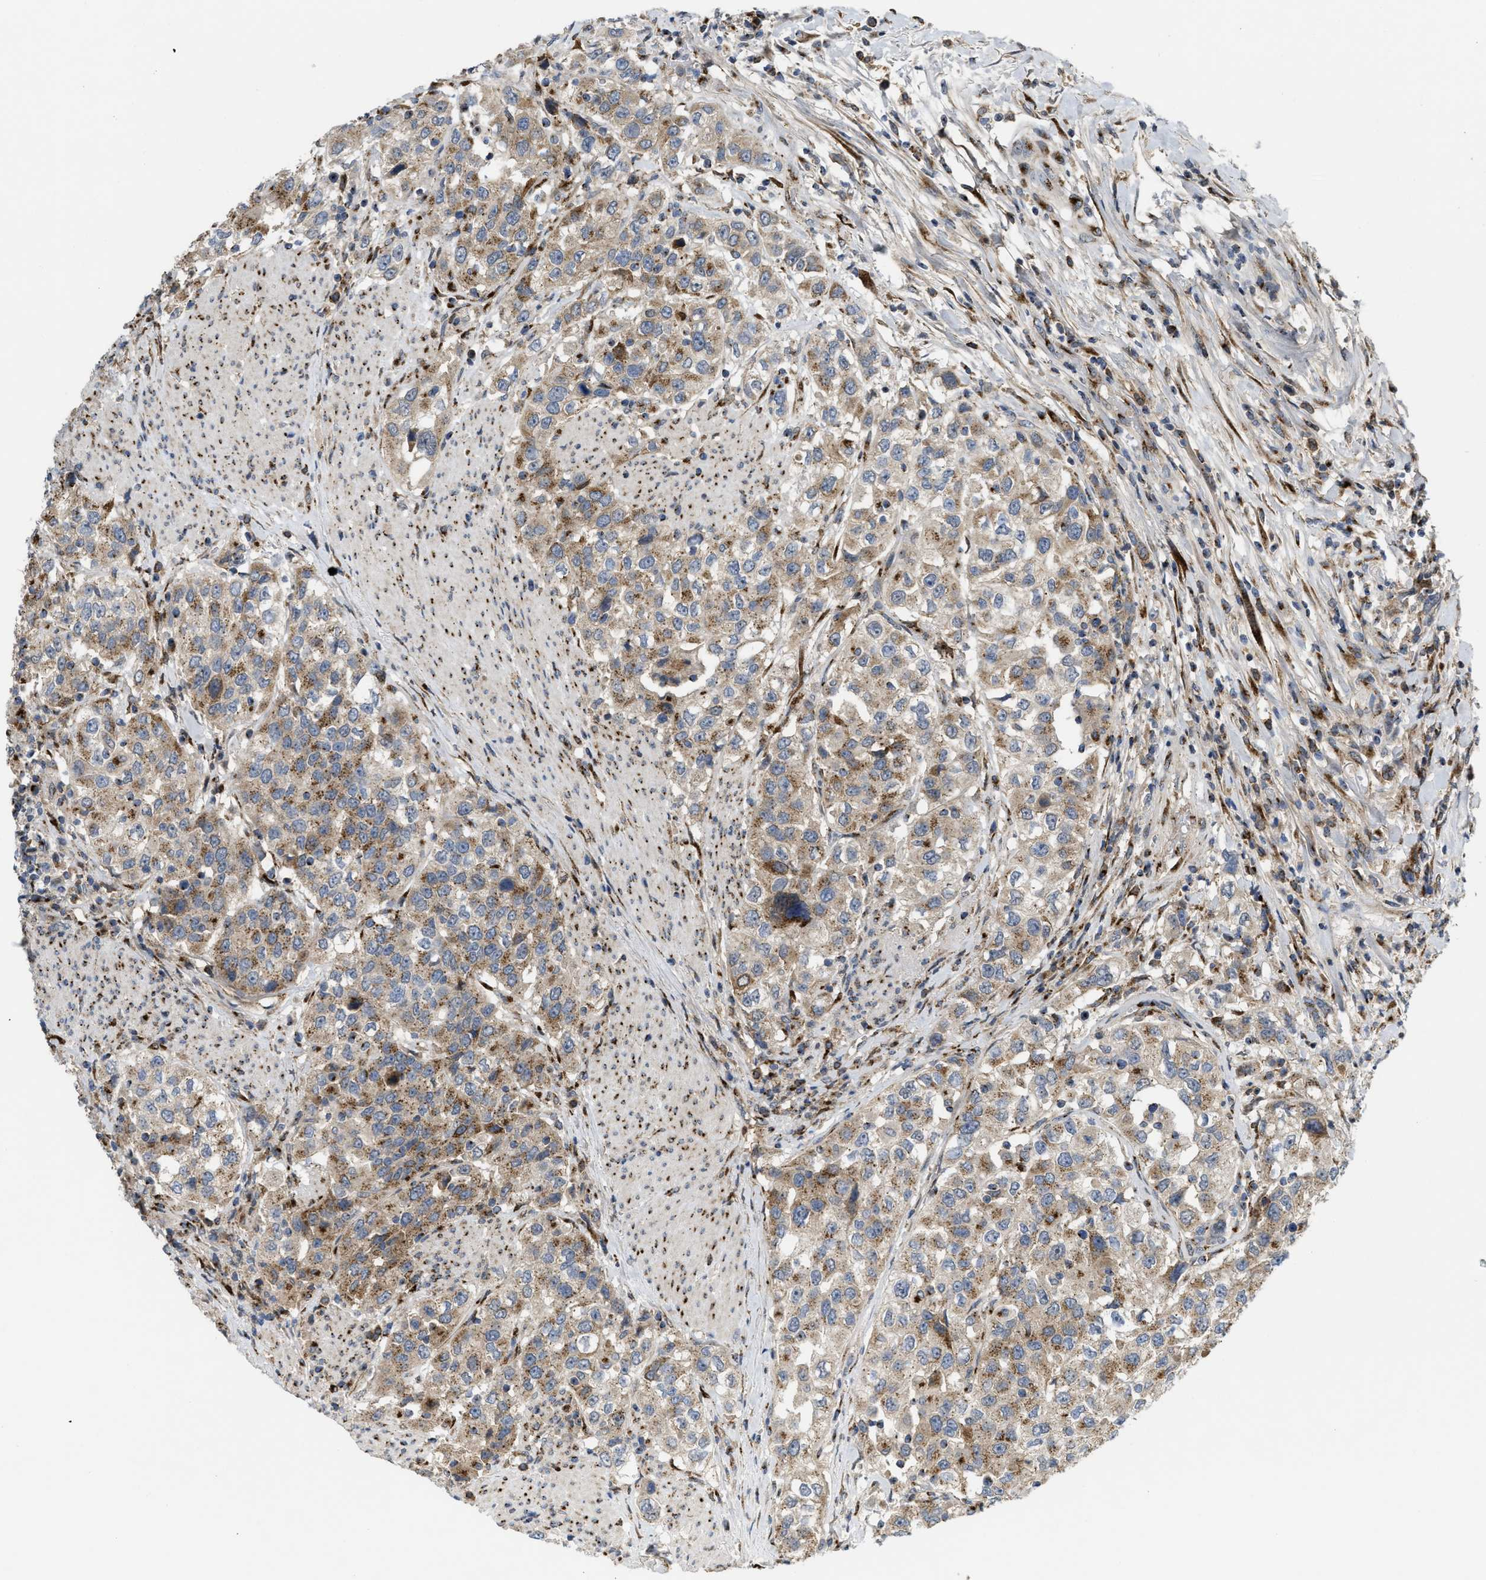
{"staining": {"intensity": "moderate", "quantity": ">75%", "location": "cytoplasmic/membranous"}, "tissue": "urothelial cancer", "cell_type": "Tumor cells", "image_type": "cancer", "snomed": [{"axis": "morphology", "description": "Urothelial carcinoma, High grade"}, {"axis": "topography", "description": "Urinary bladder"}], "caption": "Immunohistochemical staining of human urothelial cancer shows medium levels of moderate cytoplasmic/membranous positivity in about >75% of tumor cells.", "gene": "ZNF70", "patient": {"sex": "female", "age": 80}}